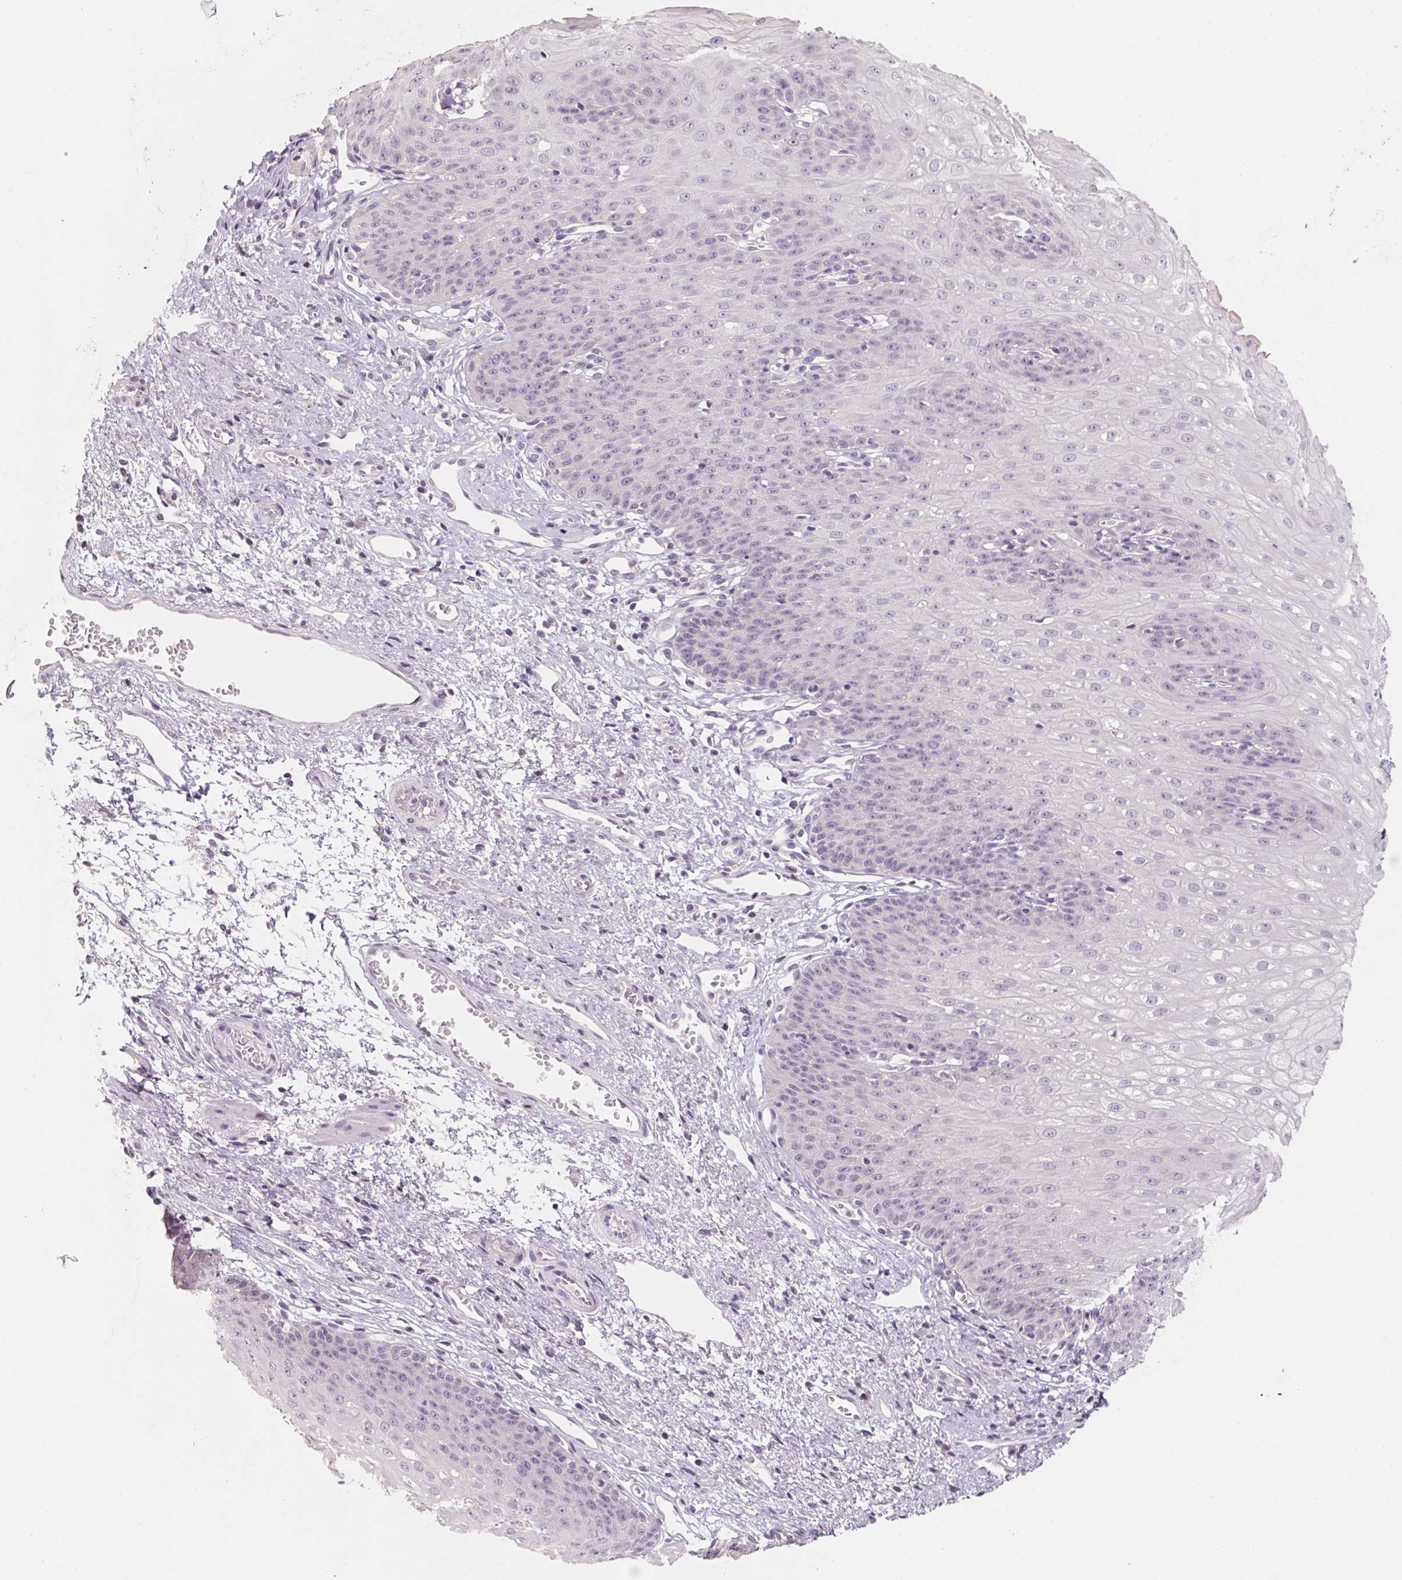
{"staining": {"intensity": "negative", "quantity": "none", "location": "none"}, "tissue": "esophagus", "cell_type": "Squamous epithelial cells", "image_type": "normal", "snomed": [{"axis": "morphology", "description": "Normal tissue, NOS"}, {"axis": "topography", "description": "Esophagus"}], "caption": "Protein analysis of unremarkable esophagus exhibits no significant expression in squamous epithelial cells. Brightfield microscopy of IHC stained with DAB (brown) and hematoxylin (blue), captured at high magnification.", "gene": "CAPZA3", "patient": {"sex": "male", "age": 71}}